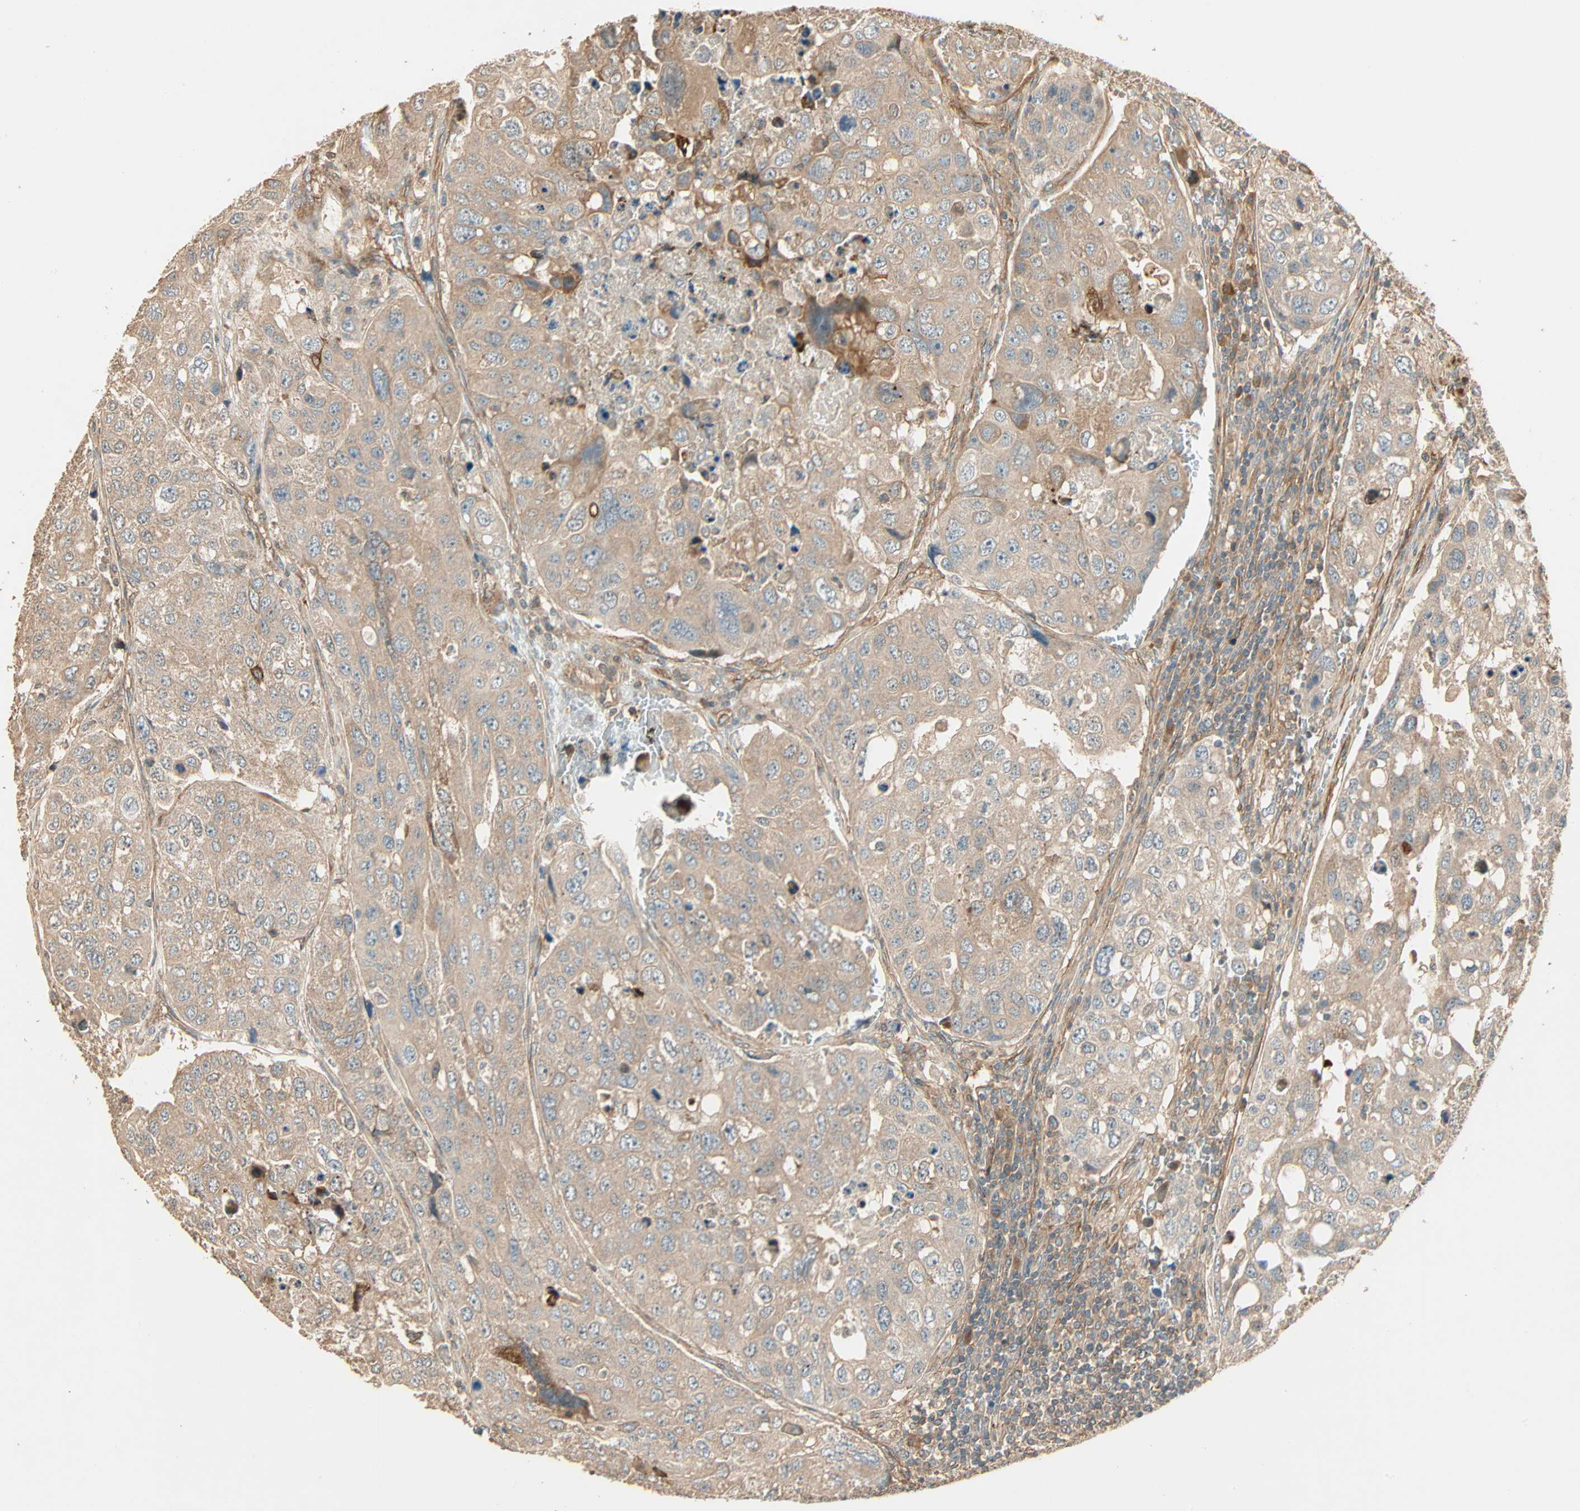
{"staining": {"intensity": "weak", "quantity": ">75%", "location": "cytoplasmic/membranous"}, "tissue": "urothelial cancer", "cell_type": "Tumor cells", "image_type": "cancer", "snomed": [{"axis": "morphology", "description": "Urothelial carcinoma, High grade"}, {"axis": "topography", "description": "Lymph node"}, {"axis": "topography", "description": "Urinary bladder"}], "caption": "Human high-grade urothelial carcinoma stained with a brown dye displays weak cytoplasmic/membranous positive positivity in approximately >75% of tumor cells.", "gene": "GALK1", "patient": {"sex": "male", "age": 51}}